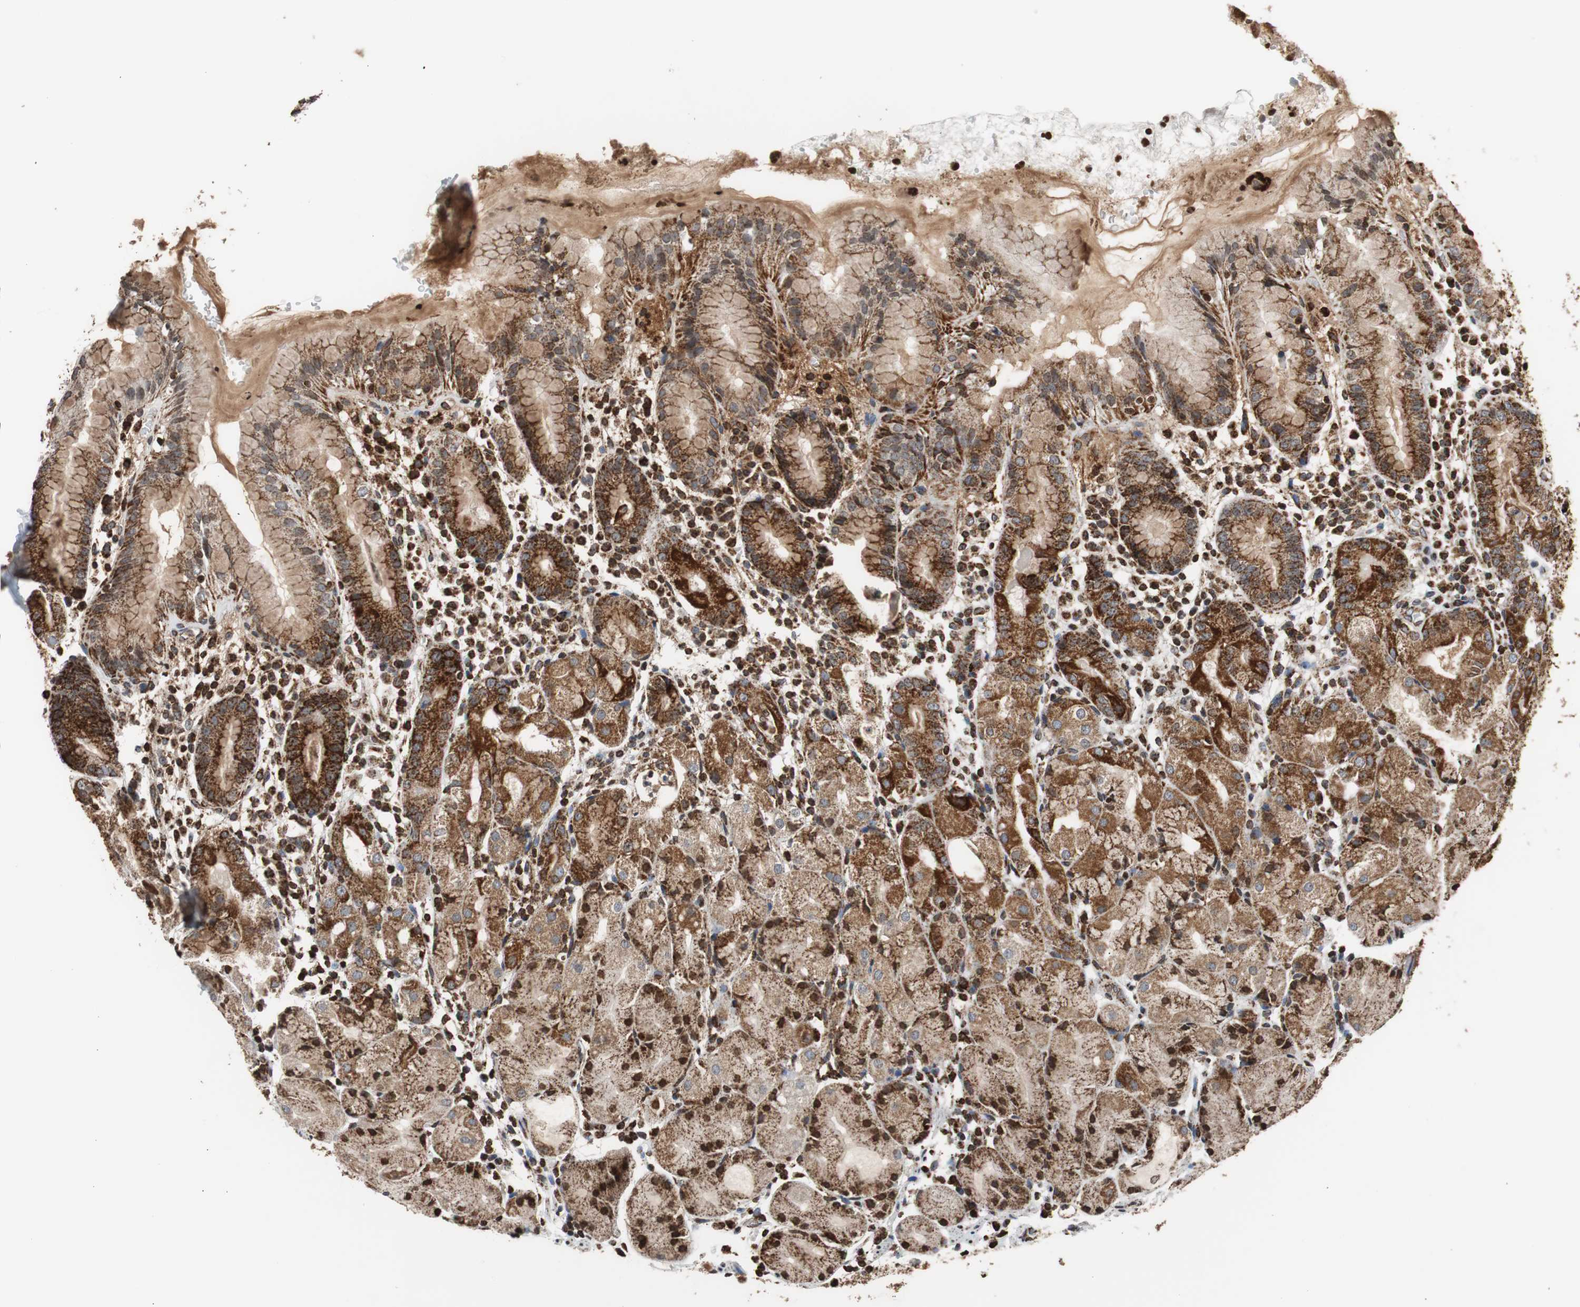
{"staining": {"intensity": "strong", "quantity": ">75%", "location": "cytoplasmic/membranous"}, "tissue": "stomach", "cell_type": "Glandular cells", "image_type": "normal", "snomed": [{"axis": "morphology", "description": "Normal tissue, NOS"}, {"axis": "topography", "description": "Stomach"}, {"axis": "topography", "description": "Stomach, lower"}], "caption": "Brown immunohistochemical staining in benign human stomach demonstrates strong cytoplasmic/membranous expression in approximately >75% of glandular cells.", "gene": "HSPA9", "patient": {"sex": "female", "age": 75}}